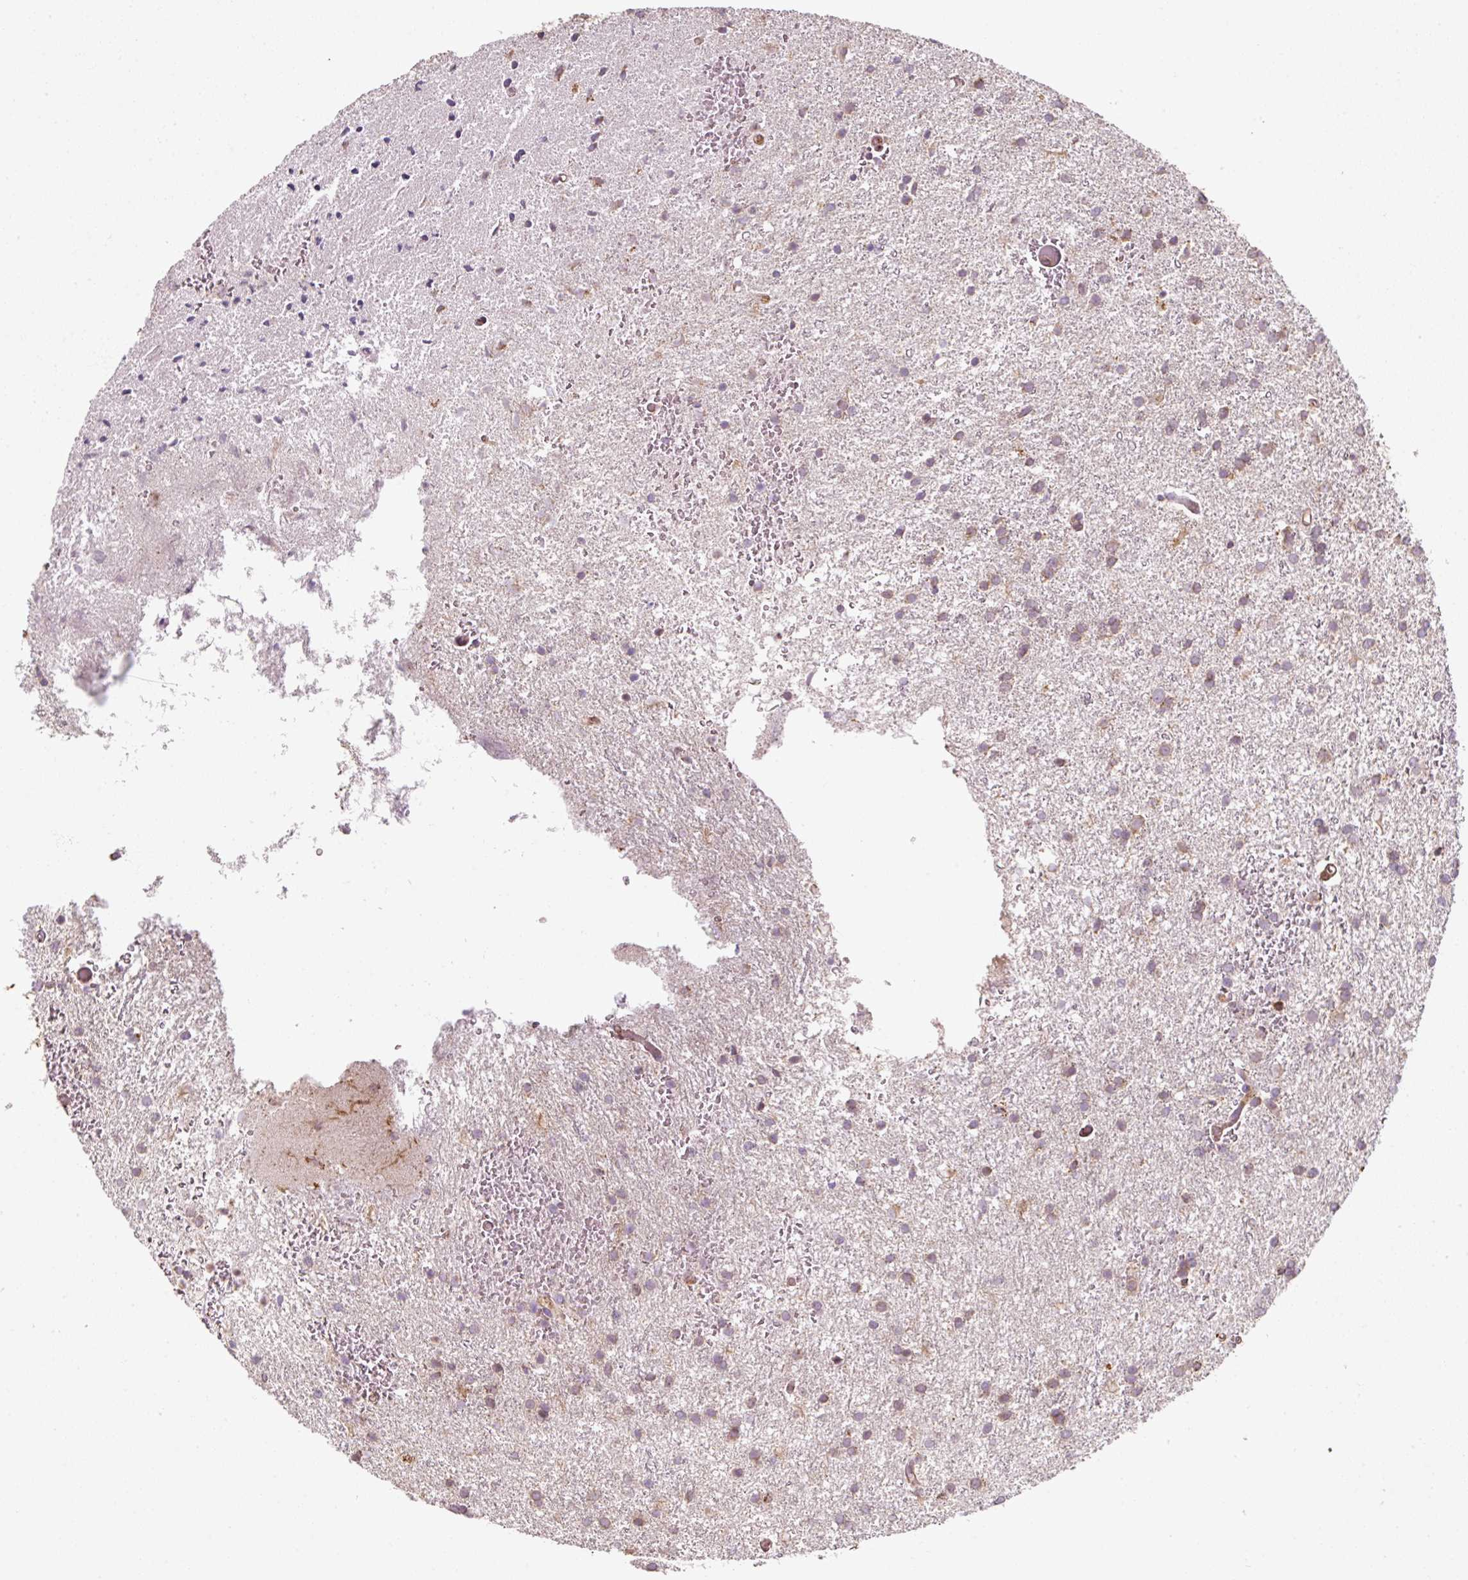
{"staining": {"intensity": "moderate", "quantity": "25%-75%", "location": "cytoplasmic/membranous"}, "tissue": "glioma", "cell_type": "Tumor cells", "image_type": "cancer", "snomed": [{"axis": "morphology", "description": "Glioma, malignant, High grade"}, {"axis": "topography", "description": "Brain"}], "caption": "Moderate cytoplasmic/membranous protein positivity is appreciated in about 25%-75% of tumor cells in glioma.", "gene": "PRKCSH", "patient": {"sex": "female", "age": 50}}